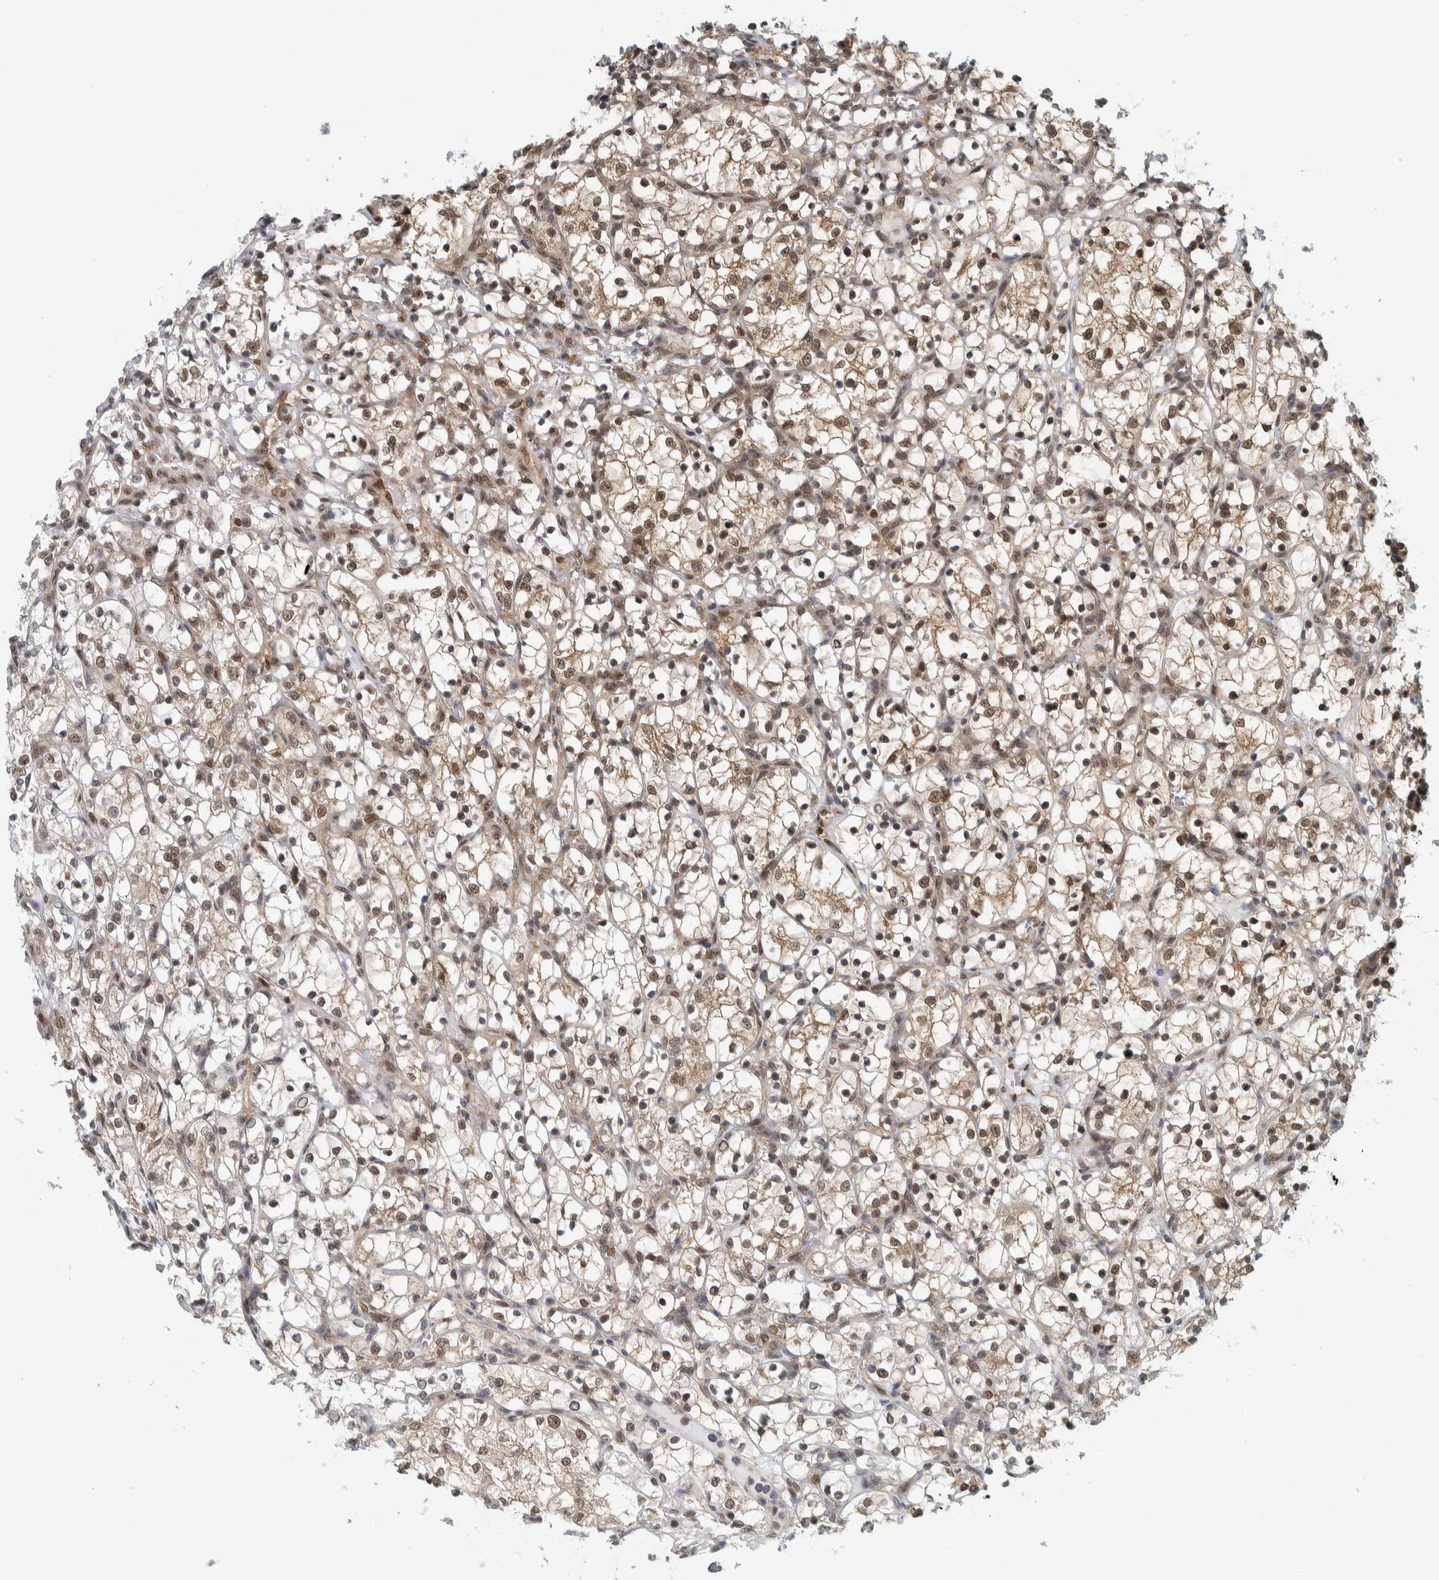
{"staining": {"intensity": "moderate", "quantity": ">75%", "location": "nuclear"}, "tissue": "renal cancer", "cell_type": "Tumor cells", "image_type": "cancer", "snomed": [{"axis": "morphology", "description": "Adenocarcinoma, NOS"}, {"axis": "topography", "description": "Kidney"}], "caption": "High-magnification brightfield microscopy of renal adenocarcinoma stained with DAB (3,3'-diaminobenzidine) (brown) and counterstained with hematoxylin (blue). tumor cells exhibit moderate nuclear expression is appreciated in approximately>75% of cells.", "gene": "COPS3", "patient": {"sex": "female", "age": 69}}